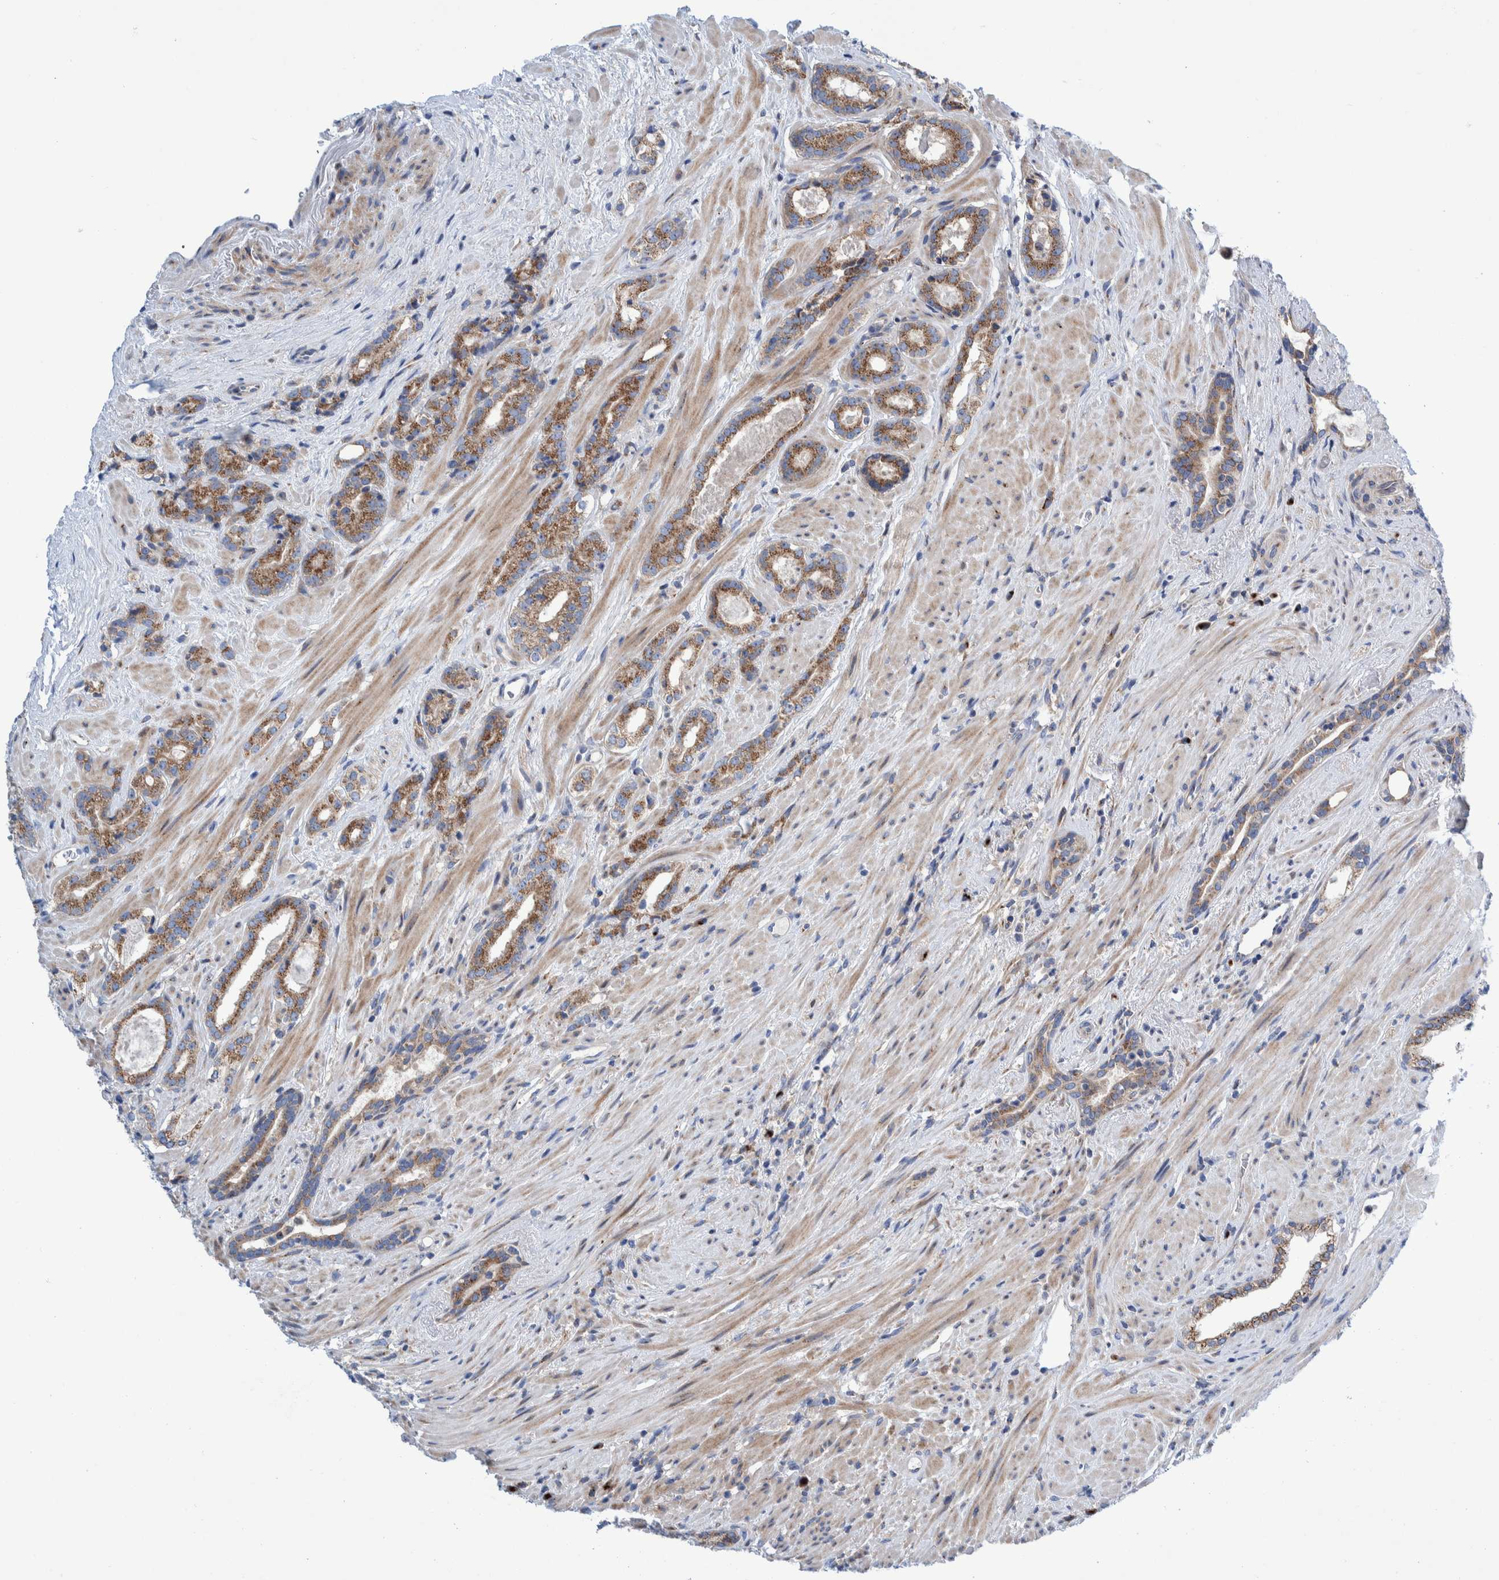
{"staining": {"intensity": "moderate", "quantity": ">75%", "location": "cytoplasmic/membranous"}, "tissue": "prostate cancer", "cell_type": "Tumor cells", "image_type": "cancer", "snomed": [{"axis": "morphology", "description": "Adenocarcinoma, High grade"}, {"axis": "topography", "description": "Prostate"}], "caption": "Protein expression analysis of adenocarcinoma (high-grade) (prostate) shows moderate cytoplasmic/membranous staining in approximately >75% of tumor cells.", "gene": "TRIM58", "patient": {"sex": "male", "age": 71}}